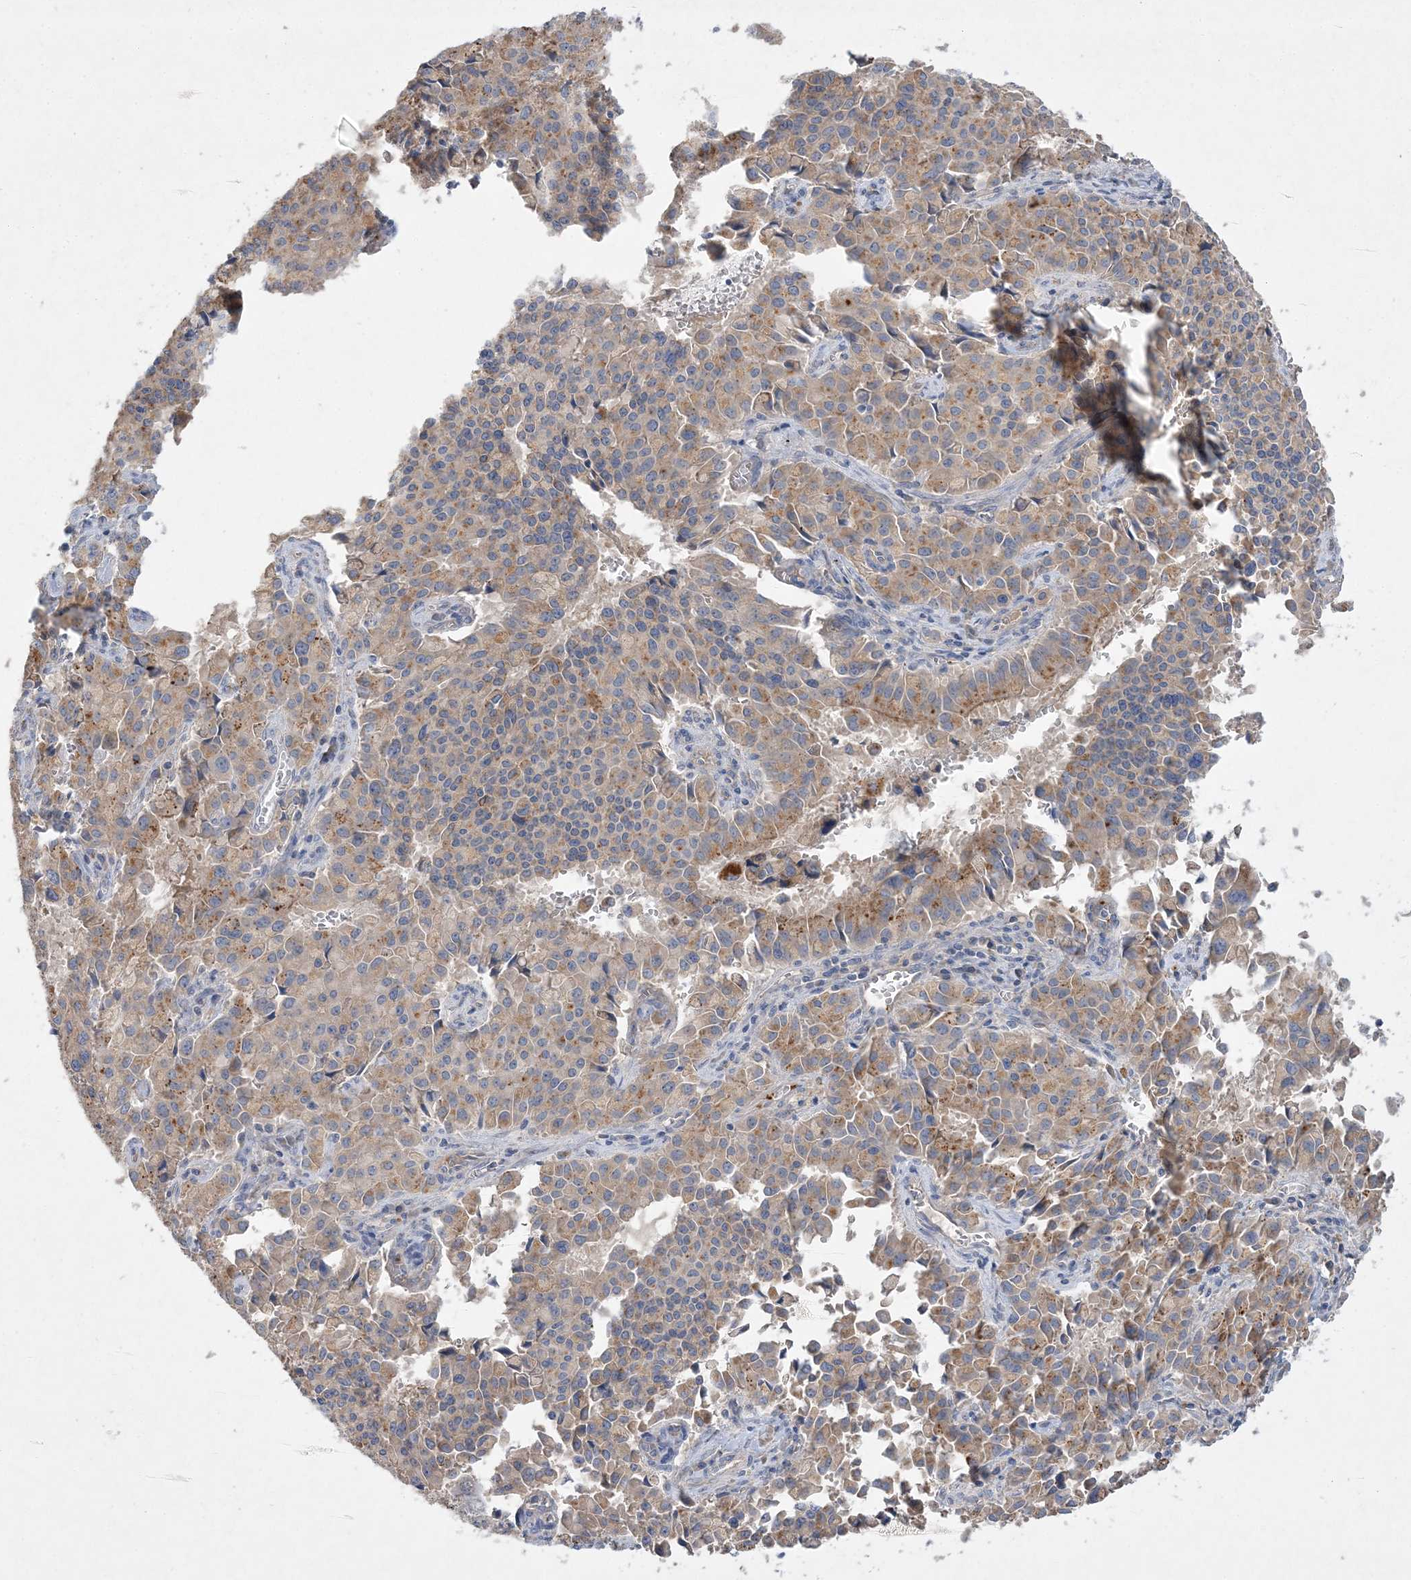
{"staining": {"intensity": "moderate", "quantity": "25%-75%", "location": "cytoplasmic/membranous"}, "tissue": "pancreatic cancer", "cell_type": "Tumor cells", "image_type": "cancer", "snomed": [{"axis": "morphology", "description": "Adenocarcinoma, NOS"}, {"axis": "topography", "description": "Pancreas"}], "caption": "Protein staining by IHC reveals moderate cytoplasmic/membranous staining in approximately 25%-75% of tumor cells in pancreatic cancer (adenocarcinoma).", "gene": "ADCK2", "patient": {"sex": "male", "age": 65}}